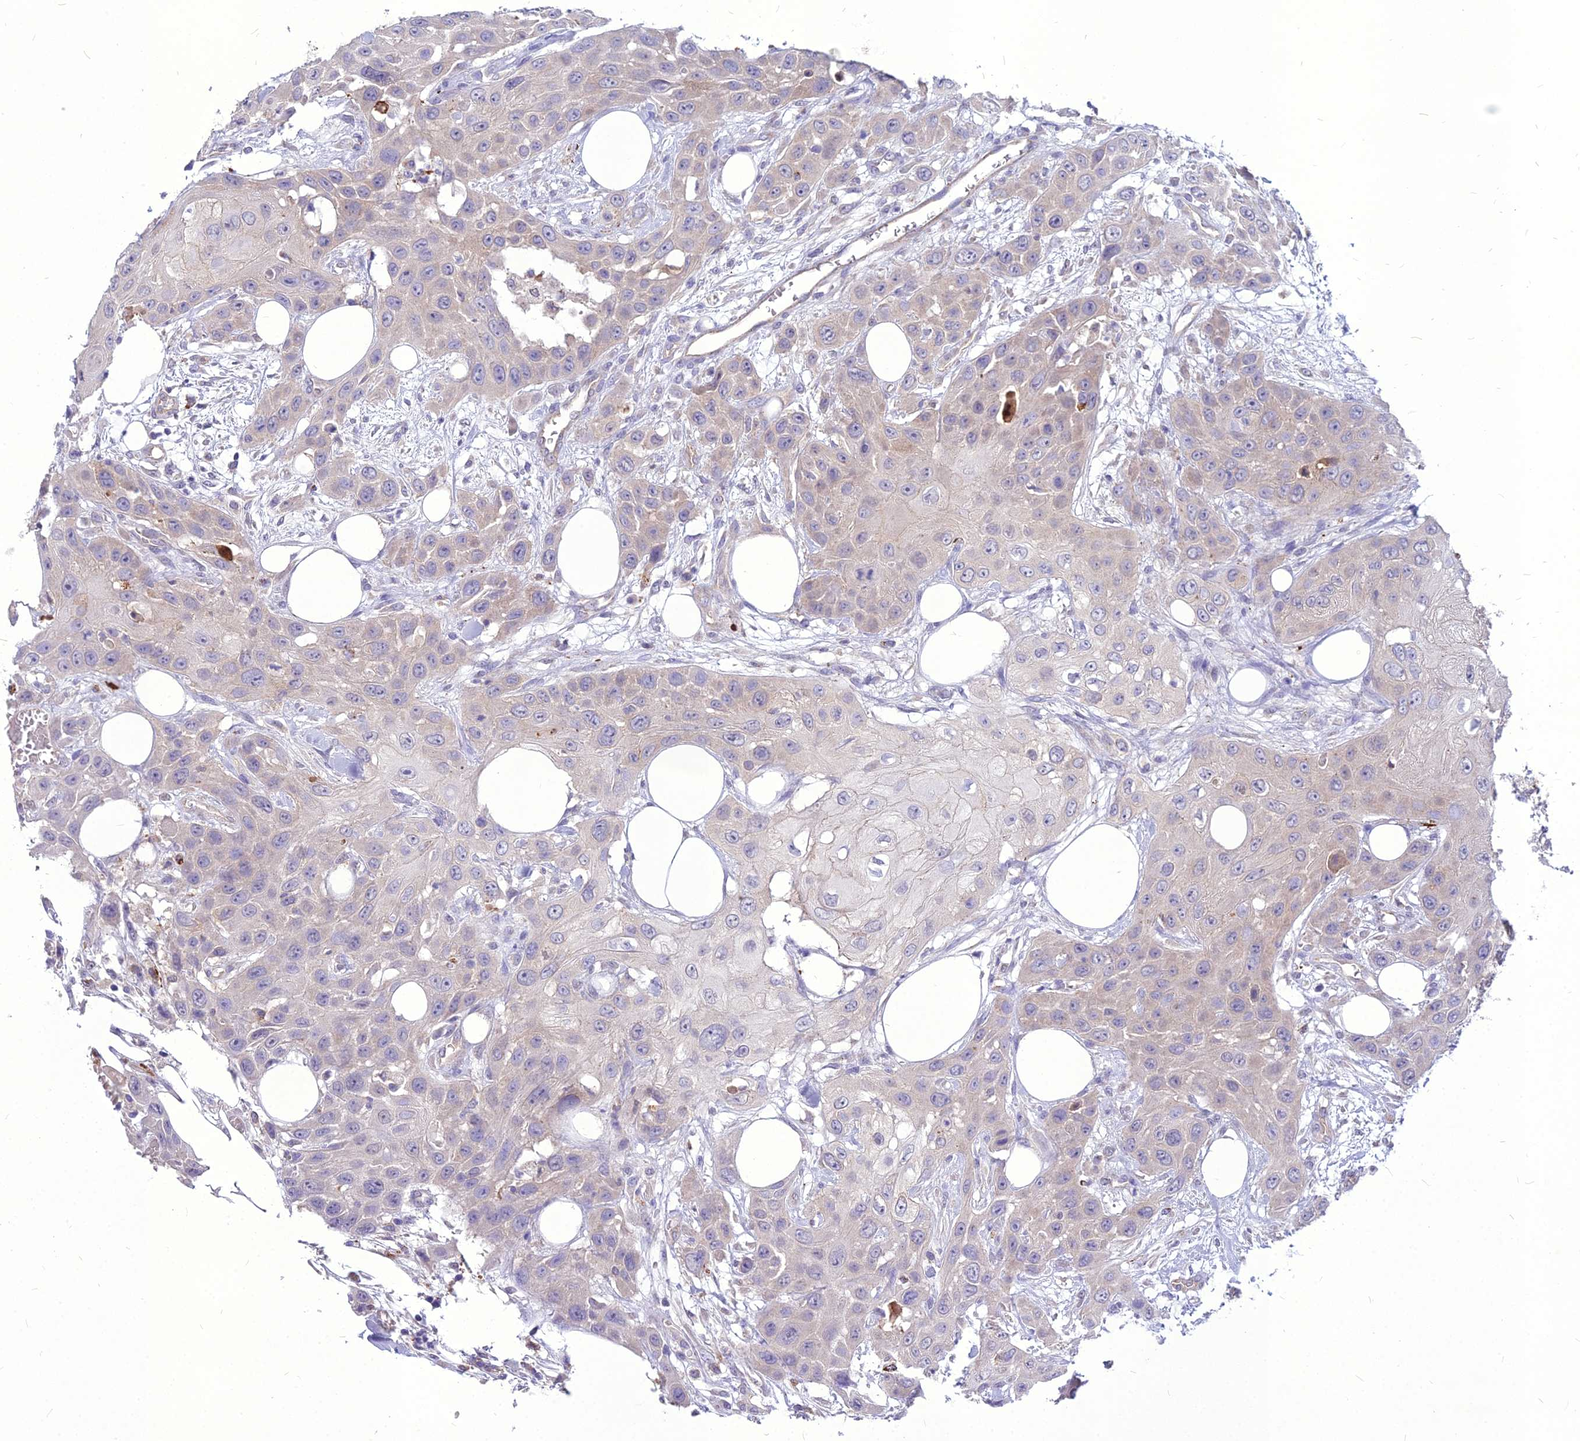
{"staining": {"intensity": "negative", "quantity": "none", "location": "none"}, "tissue": "head and neck cancer", "cell_type": "Tumor cells", "image_type": "cancer", "snomed": [{"axis": "morphology", "description": "Squamous cell carcinoma, NOS"}, {"axis": "topography", "description": "Head-Neck"}], "caption": "An IHC histopathology image of head and neck squamous cell carcinoma is shown. There is no staining in tumor cells of head and neck squamous cell carcinoma.", "gene": "PCED1B", "patient": {"sex": "male", "age": 81}}